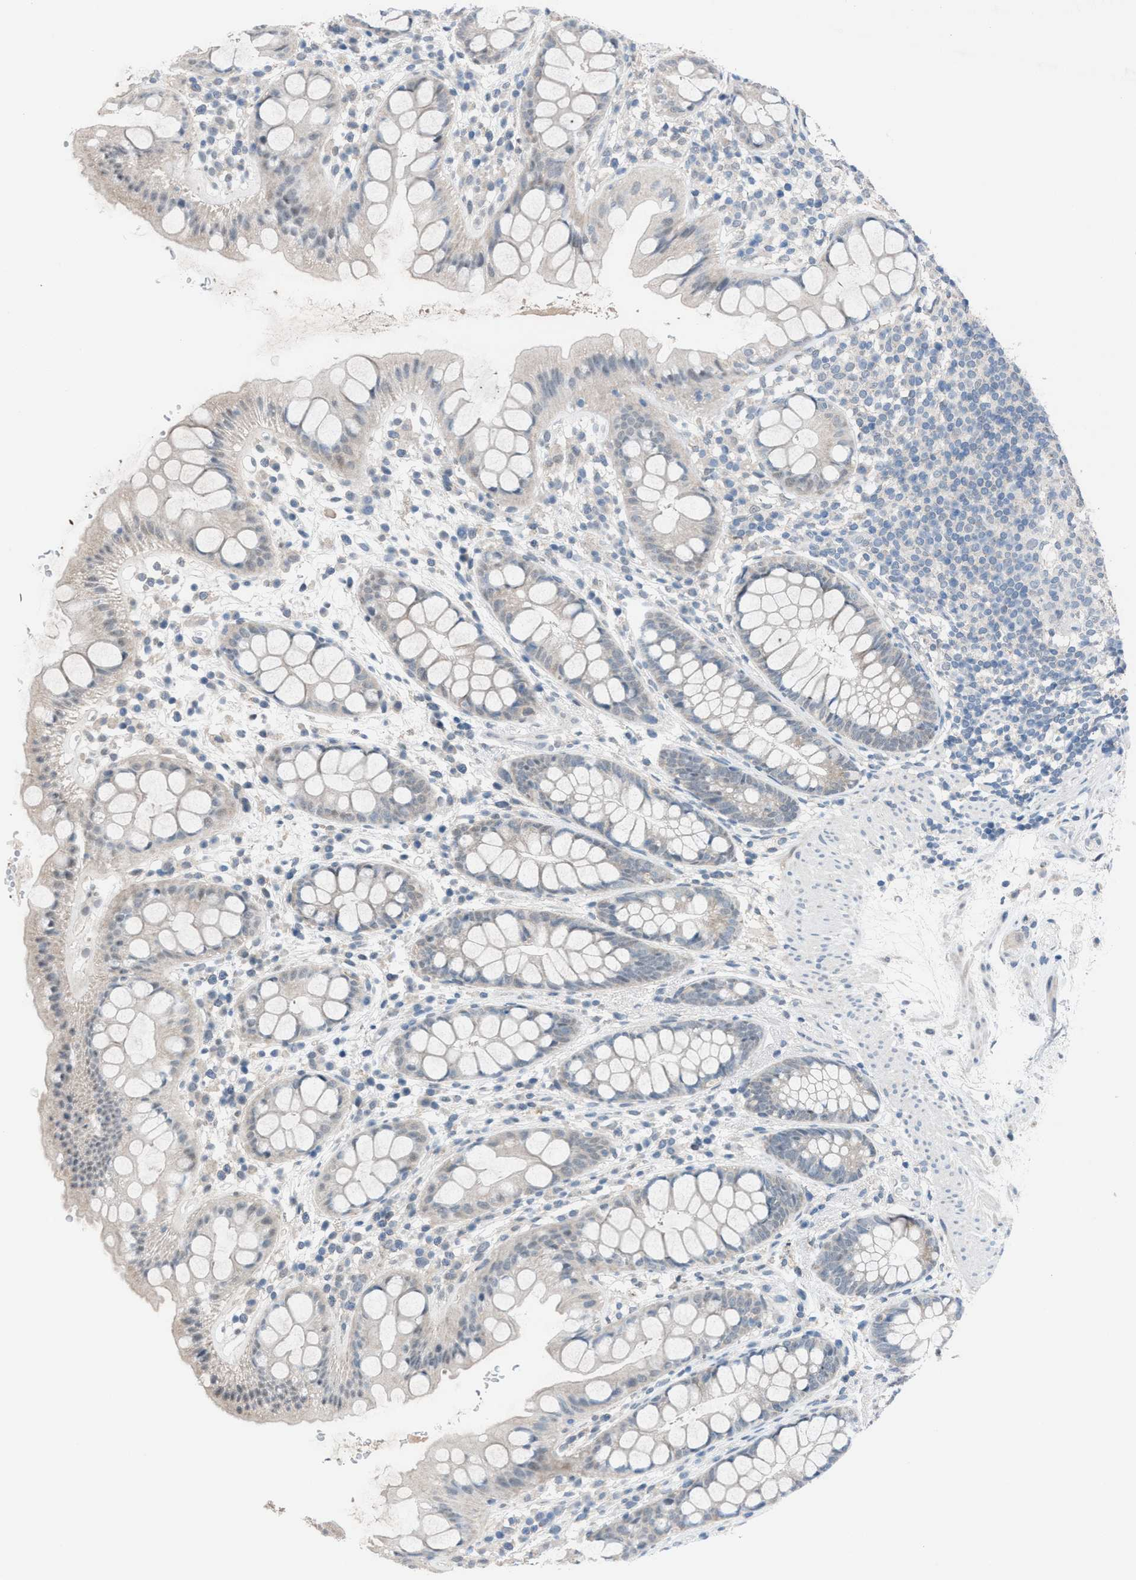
{"staining": {"intensity": "weak", "quantity": "<25%", "location": "cytoplasmic/membranous"}, "tissue": "rectum", "cell_type": "Glandular cells", "image_type": "normal", "snomed": [{"axis": "morphology", "description": "Normal tissue, NOS"}, {"axis": "topography", "description": "Rectum"}], "caption": "Rectum stained for a protein using immunohistochemistry (IHC) reveals no staining glandular cells.", "gene": "ANAPC11", "patient": {"sex": "female", "age": 65}}